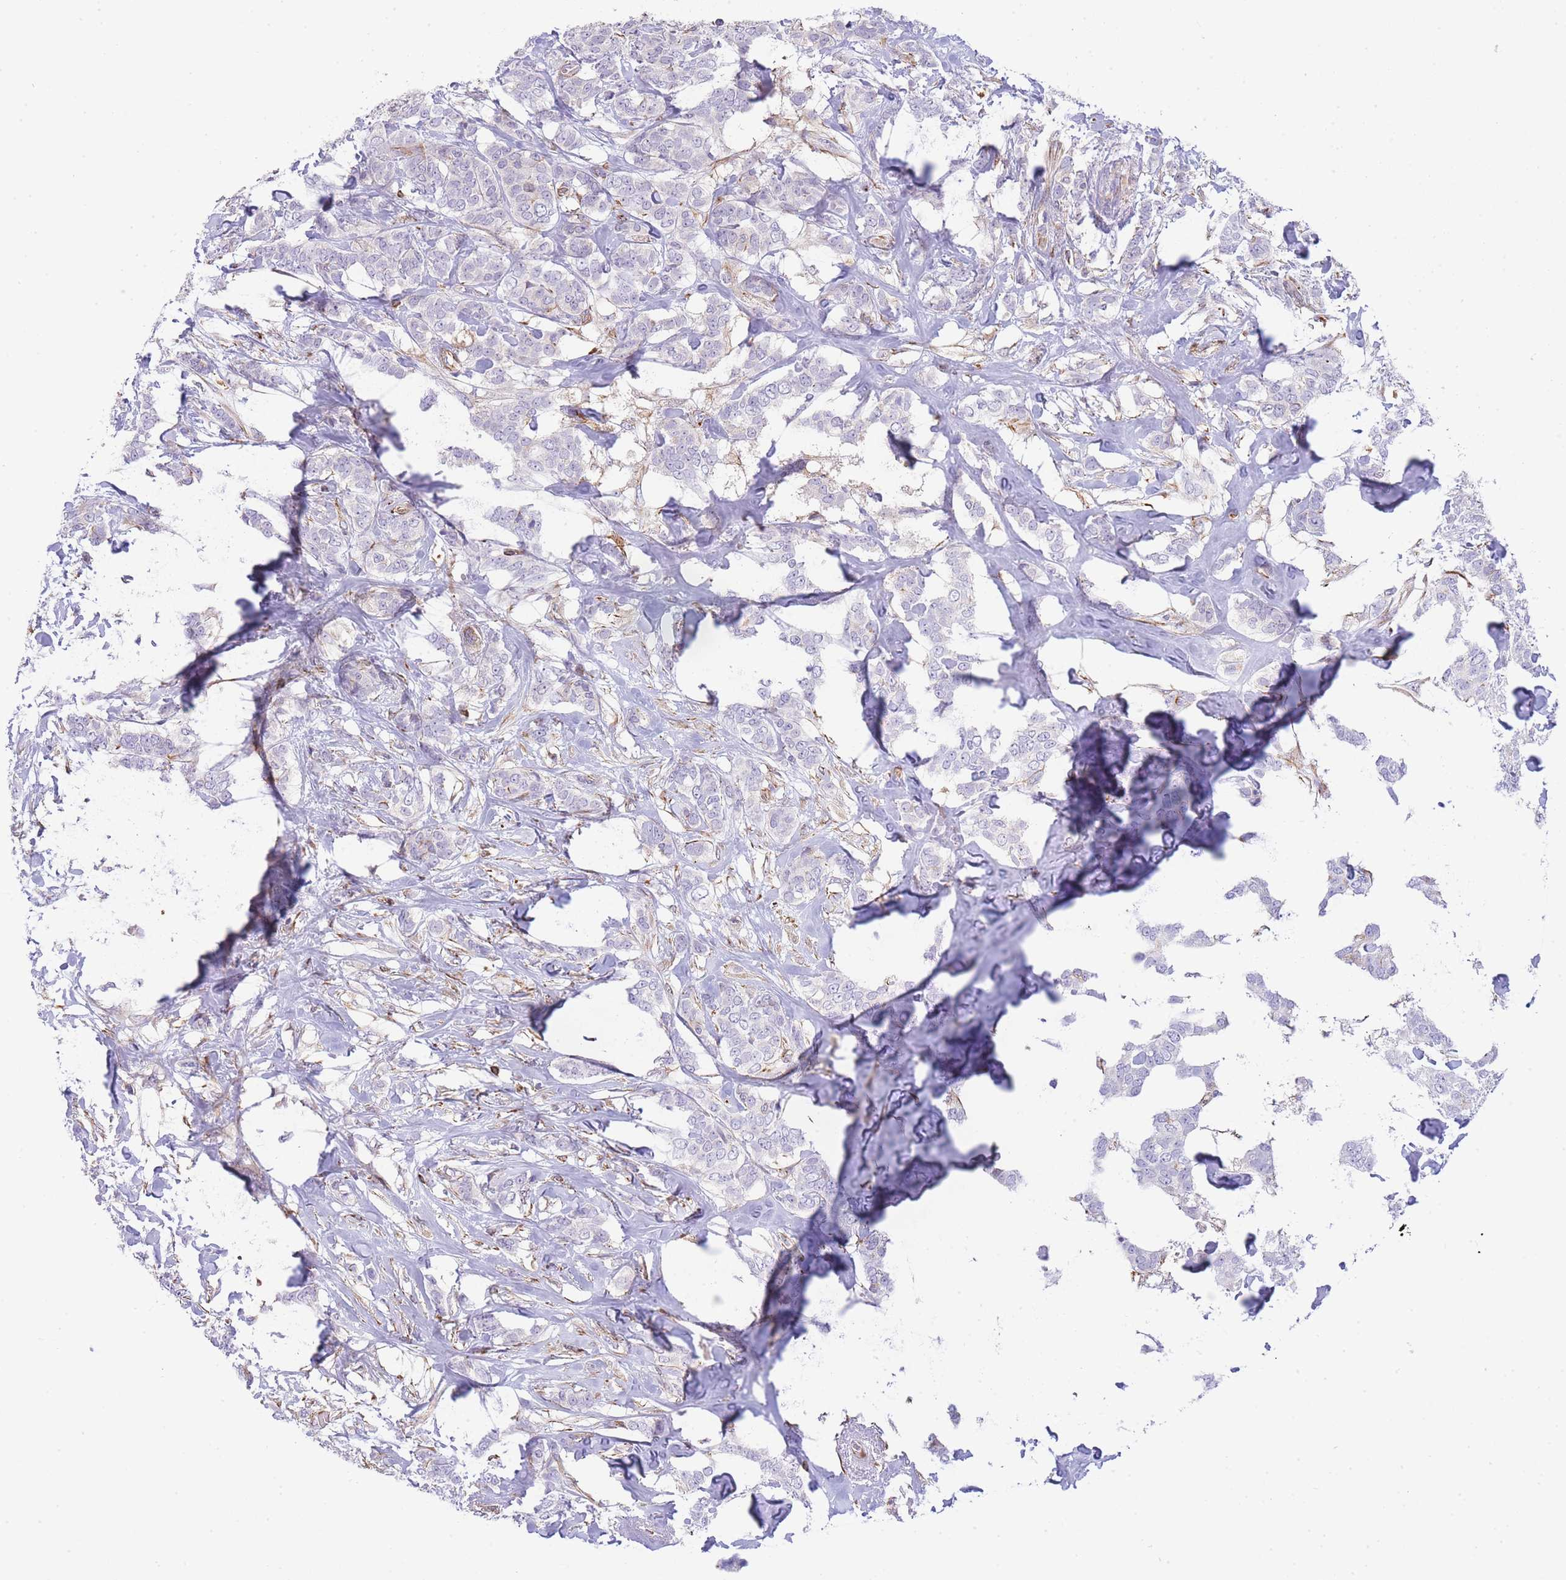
{"staining": {"intensity": "negative", "quantity": "none", "location": "none"}, "tissue": "breast cancer", "cell_type": "Tumor cells", "image_type": "cancer", "snomed": [{"axis": "morphology", "description": "Duct carcinoma"}, {"axis": "topography", "description": "Breast"}], "caption": "Immunohistochemical staining of breast cancer demonstrates no significant expression in tumor cells.", "gene": "ECPAS", "patient": {"sex": "female", "age": 72}}